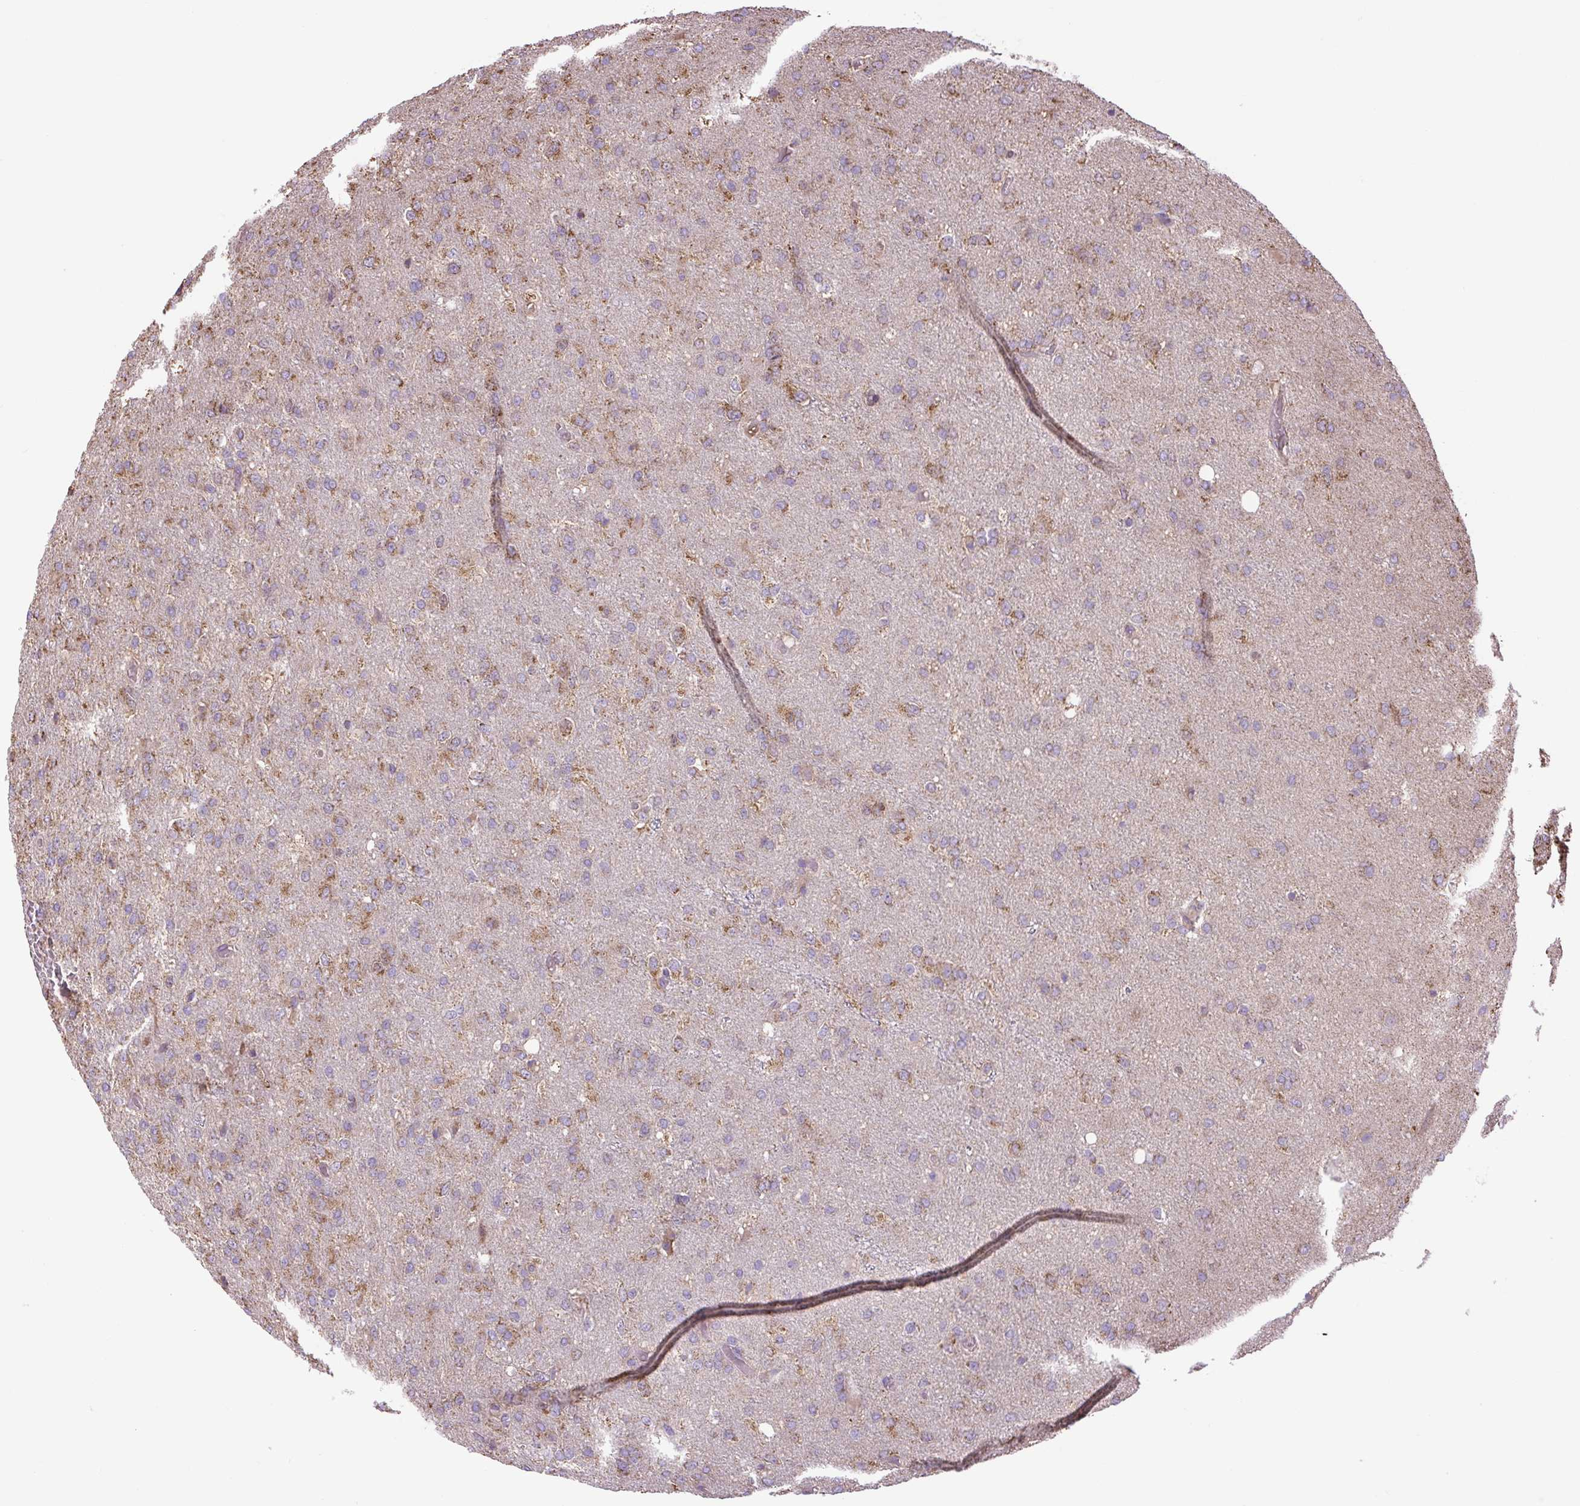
{"staining": {"intensity": "moderate", "quantity": "25%-75%", "location": "cytoplasmic/membranous"}, "tissue": "glioma", "cell_type": "Tumor cells", "image_type": "cancer", "snomed": [{"axis": "morphology", "description": "Glioma, malignant, High grade"}, {"axis": "topography", "description": "Brain"}], "caption": "A photomicrograph of human glioma stained for a protein exhibits moderate cytoplasmic/membranous brown staining in tumor cells. (brown staining indicates protein expression, while blue staining denotes nuclei).", "gene": "PLCG1", "patient": {"sex": "female", "age": 74}}